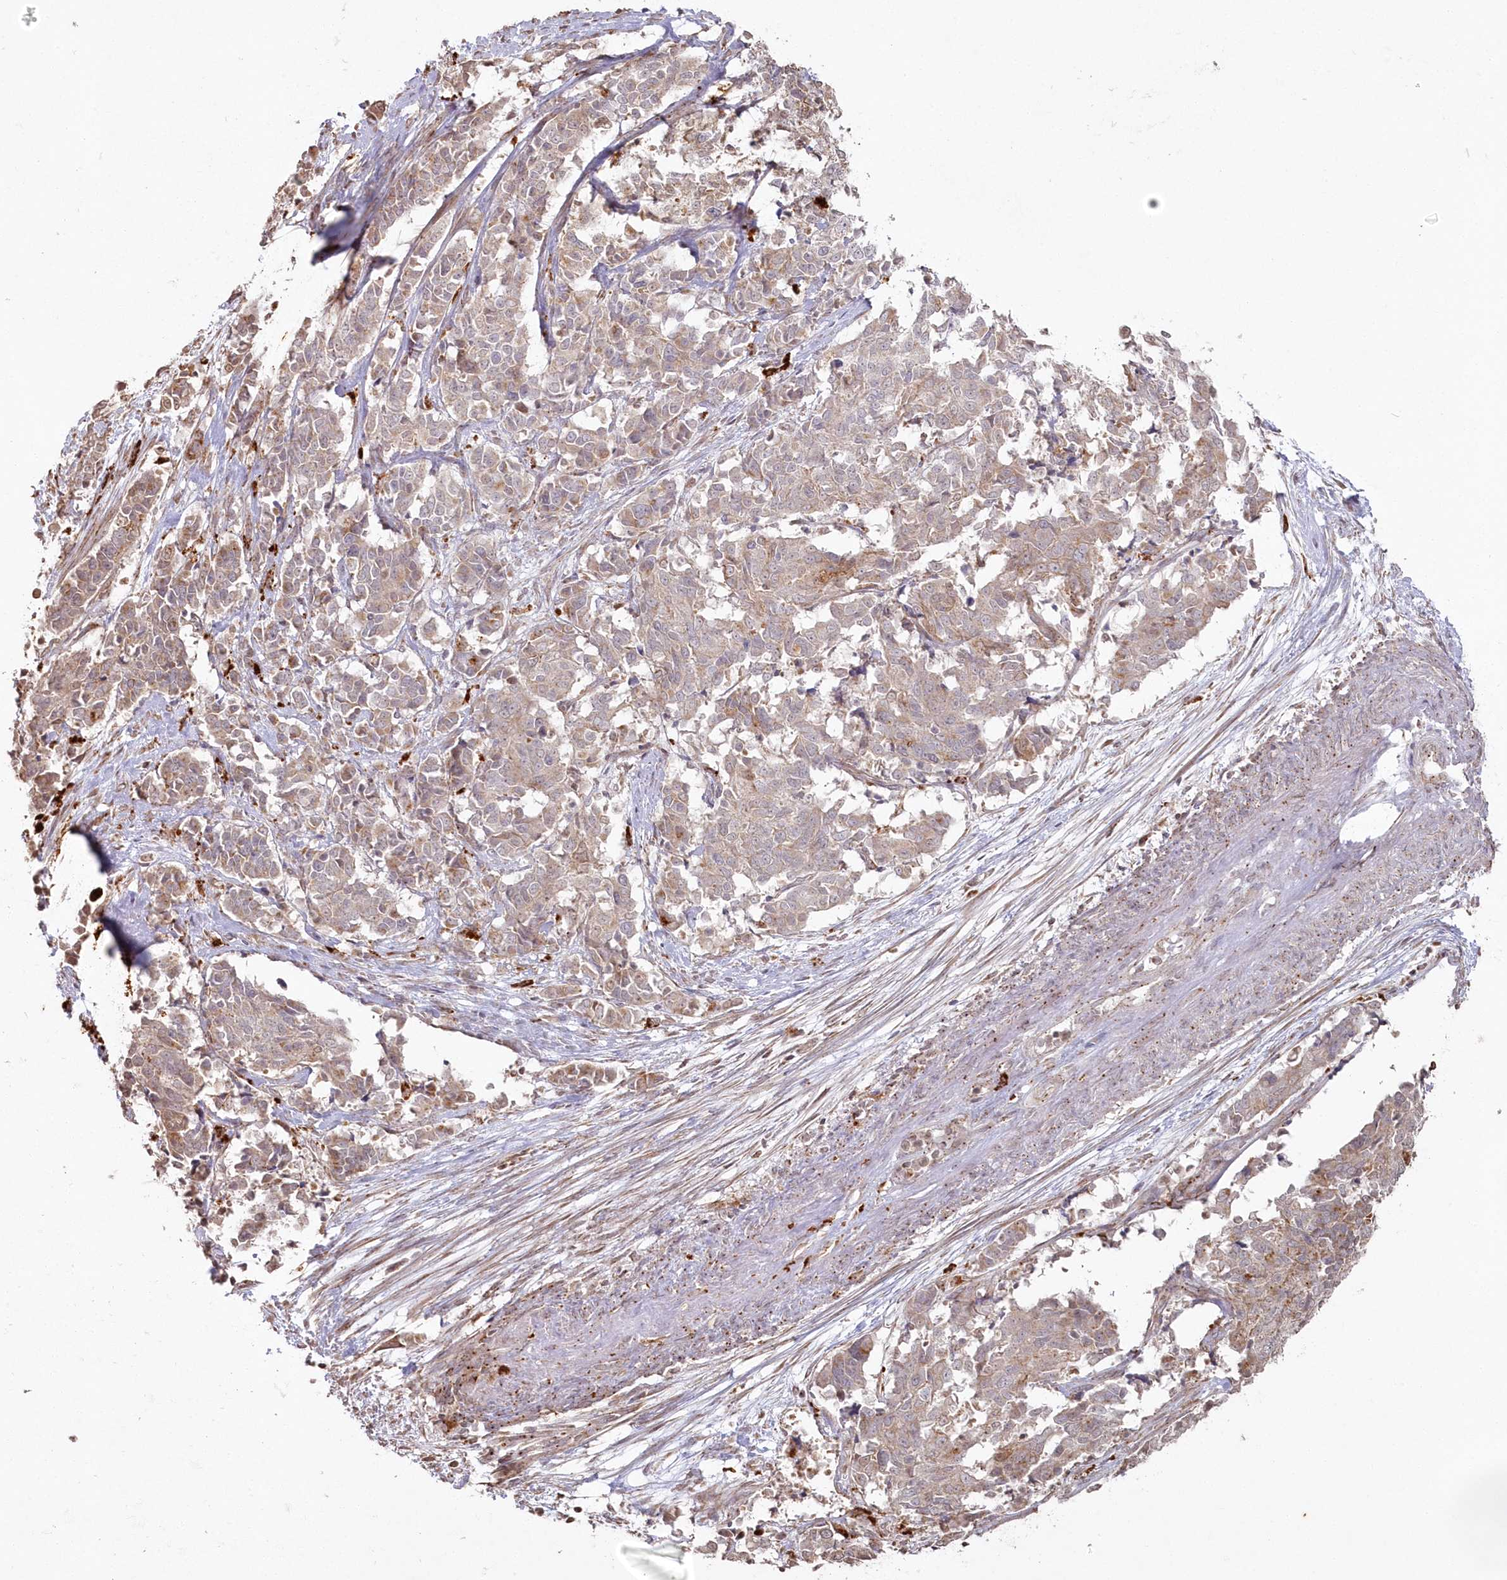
{"staining": {"intensity": "weak", "quantity": ">75%", "location": "cytoplasmic/membranous"}, "tissue": "cervical cancer", "cell_type": "Tumor cells", "image_type": "cancer", "snomed": [{"axis": "morphology", "description": "Normal tissue, NOS"}, {"axis": "morphology", "description": "Squamous cell carcinoma, NOS"}, {"axis": "topography", "description": "Cervix"}], "caption": "Weak cytoplasmic/membranous expression is present in approximately >75% of tumor cells in squamous cell carcinoma (cervical).", "gene": "ARSB", "patient": {"sex": "female", "age": 35}}